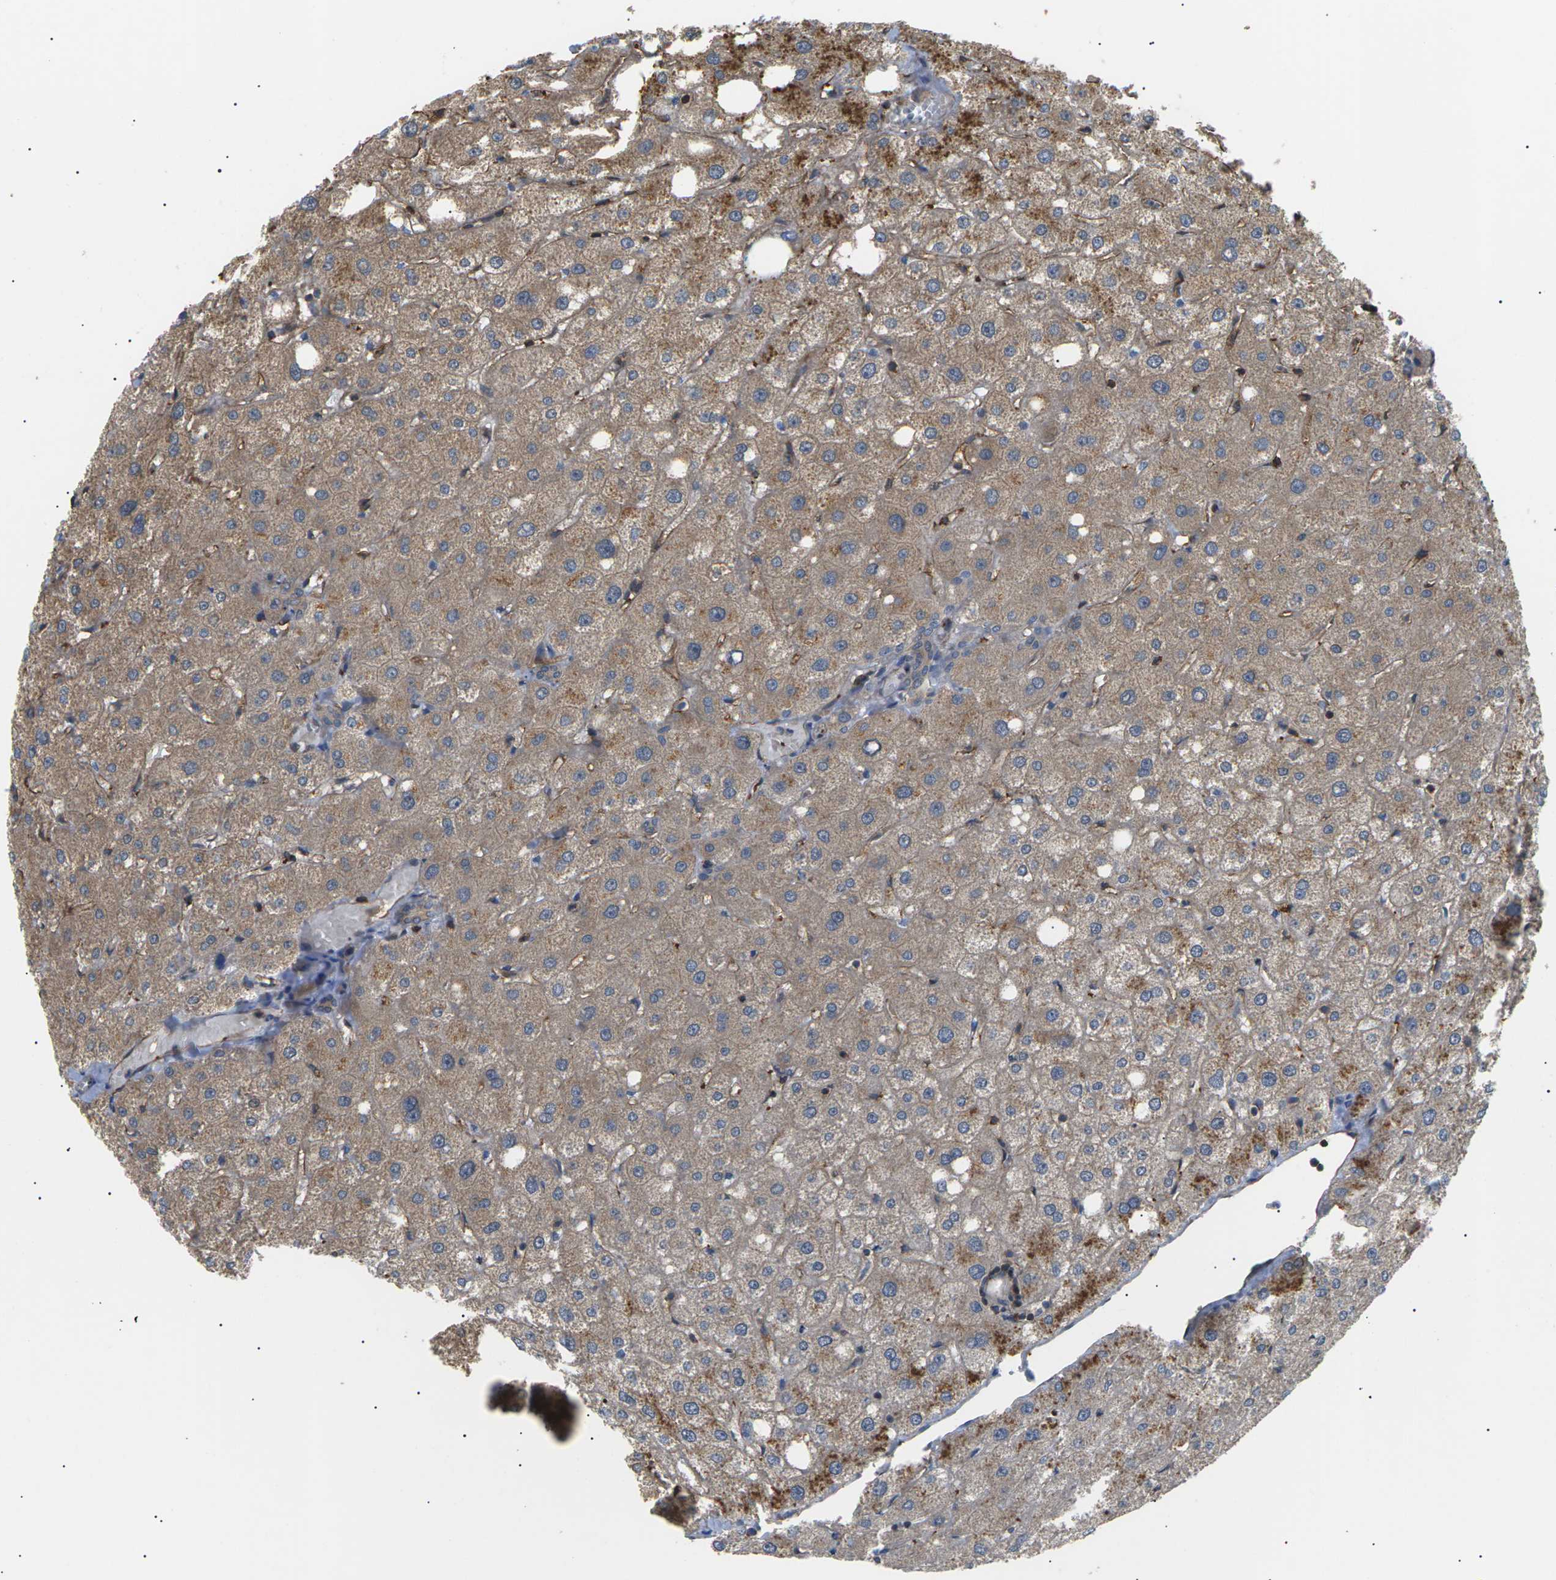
{"staining": {"intensity": "weak", "quantity": ">75%", "location": "cytoplasmic/membranous"}, "tissue": "liver", "cell_type": "Cholangiocytes", "image_type": "normal", "snomed": [{"axis": "morphology", "description": "Normal tissue, NOS"}, {"axis": "topography", "description": "Liver"}], "caption": "IHC staining of benign liver, which displays low levels of weak cytoplasmic/membranous expression in approximately >75% of cholangiocytes indicating weak cytoplasmic/membranous protein positivity. The staining was performed using DAB (3,3'-diaminobenzidine) (brown) for protein detection and nuclei were counterstained in hematoxylin (blue).", "gene": "TMTC4", "patient": {"sex": "male", "age": 73}}